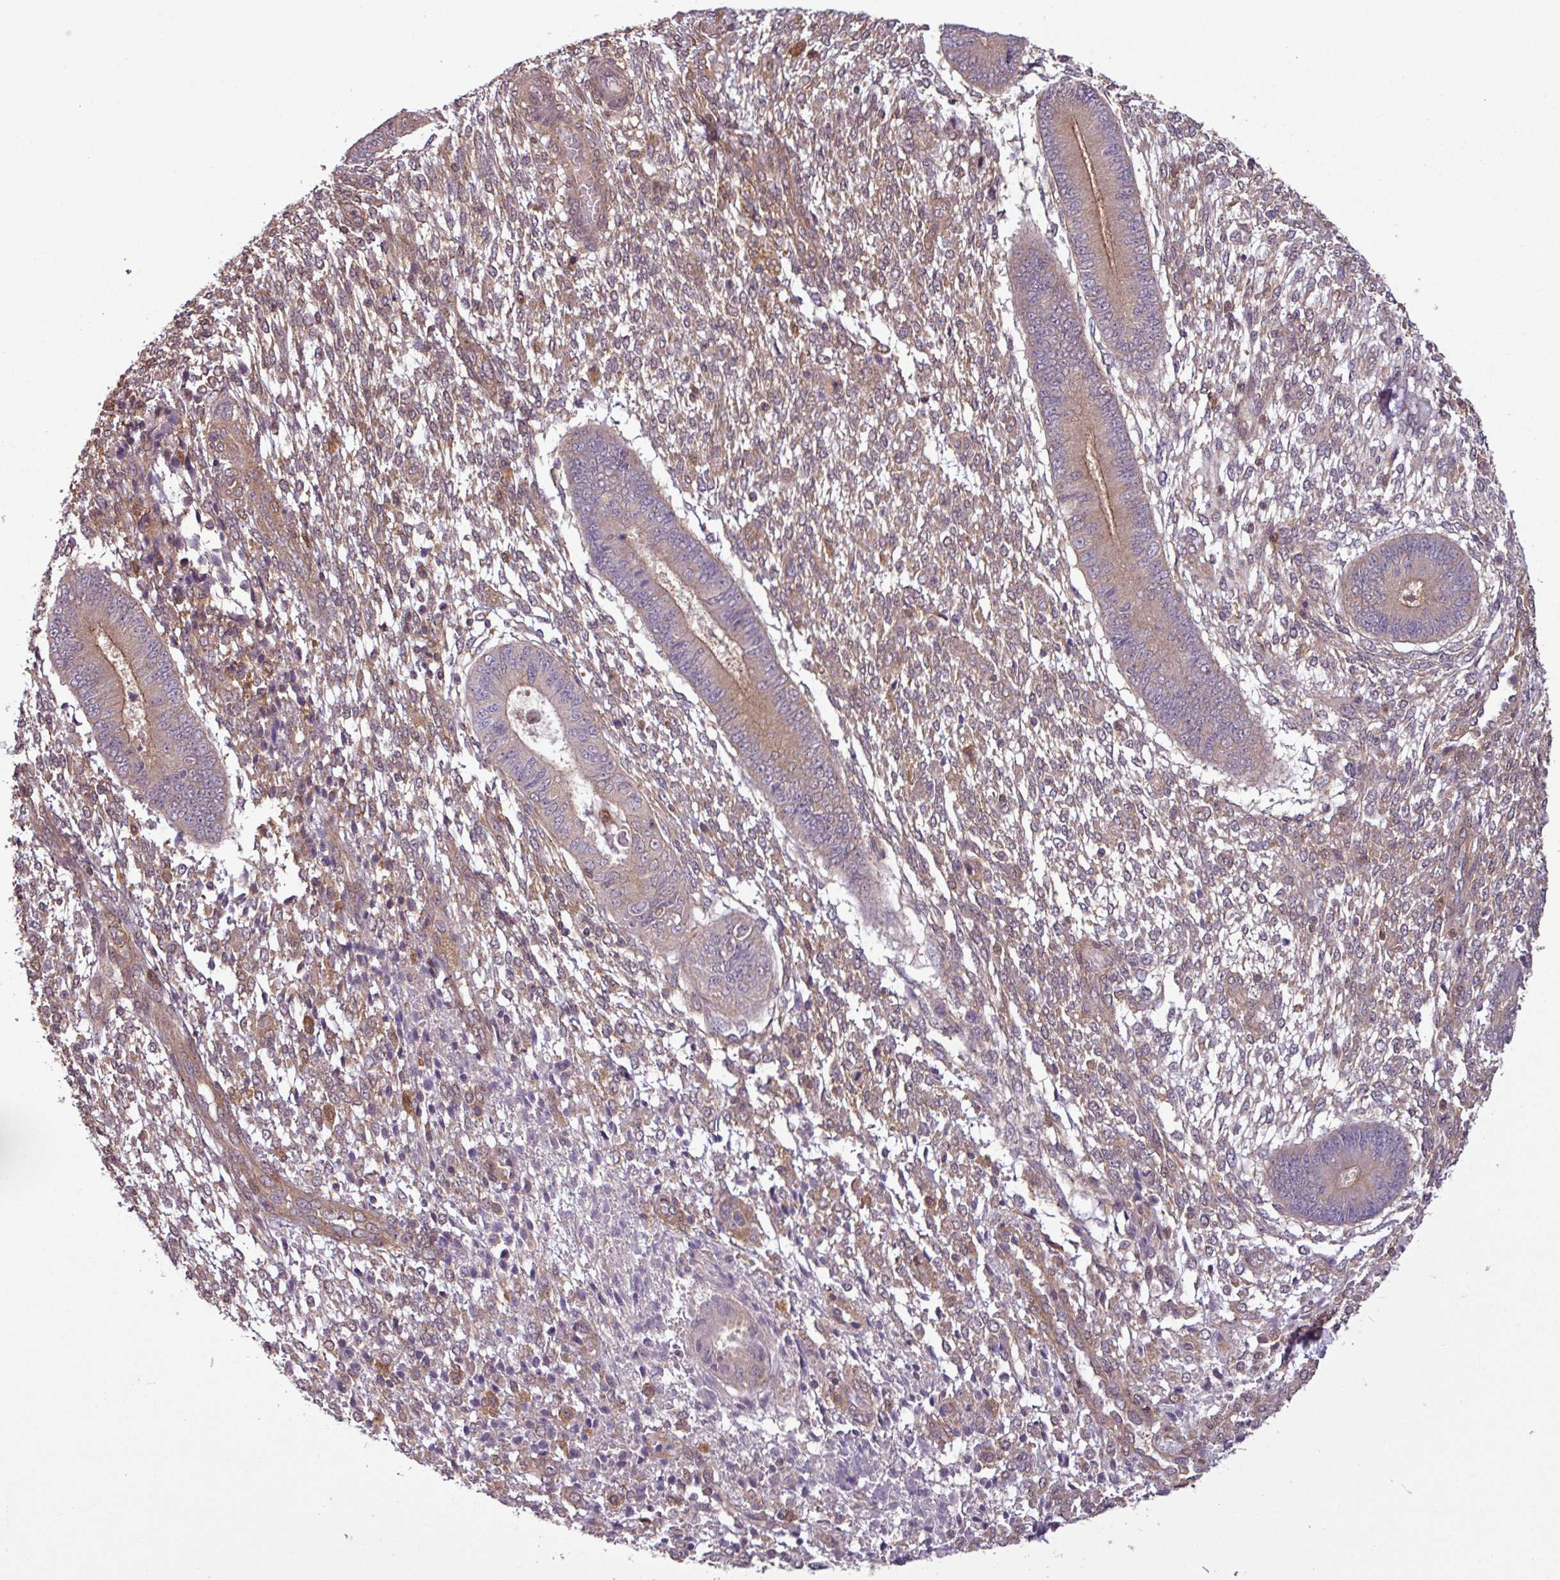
{"staining": {"intensity": "moderate", "quantity": "25%-75%", "location": "cytoplasmic/membranous"}, "tissue": "endometrium", "cell_type": "Cells in endometrial stroma", "image_type": "normal", "snomed": [{"axis": "morphology", "description": "Normal tissue, NOS"}, {"axis": "topography", "description": "Endometrium"}], "caption": "Brown immunohistochemical staining in normal endometrium demonstrates moderate cytoplasmic/membranous positivity in approximately 25%-75% of cells in endometrial stroma.", "gene": "SH3BGRL", "patient": {"sex": "female", "age": 49}}